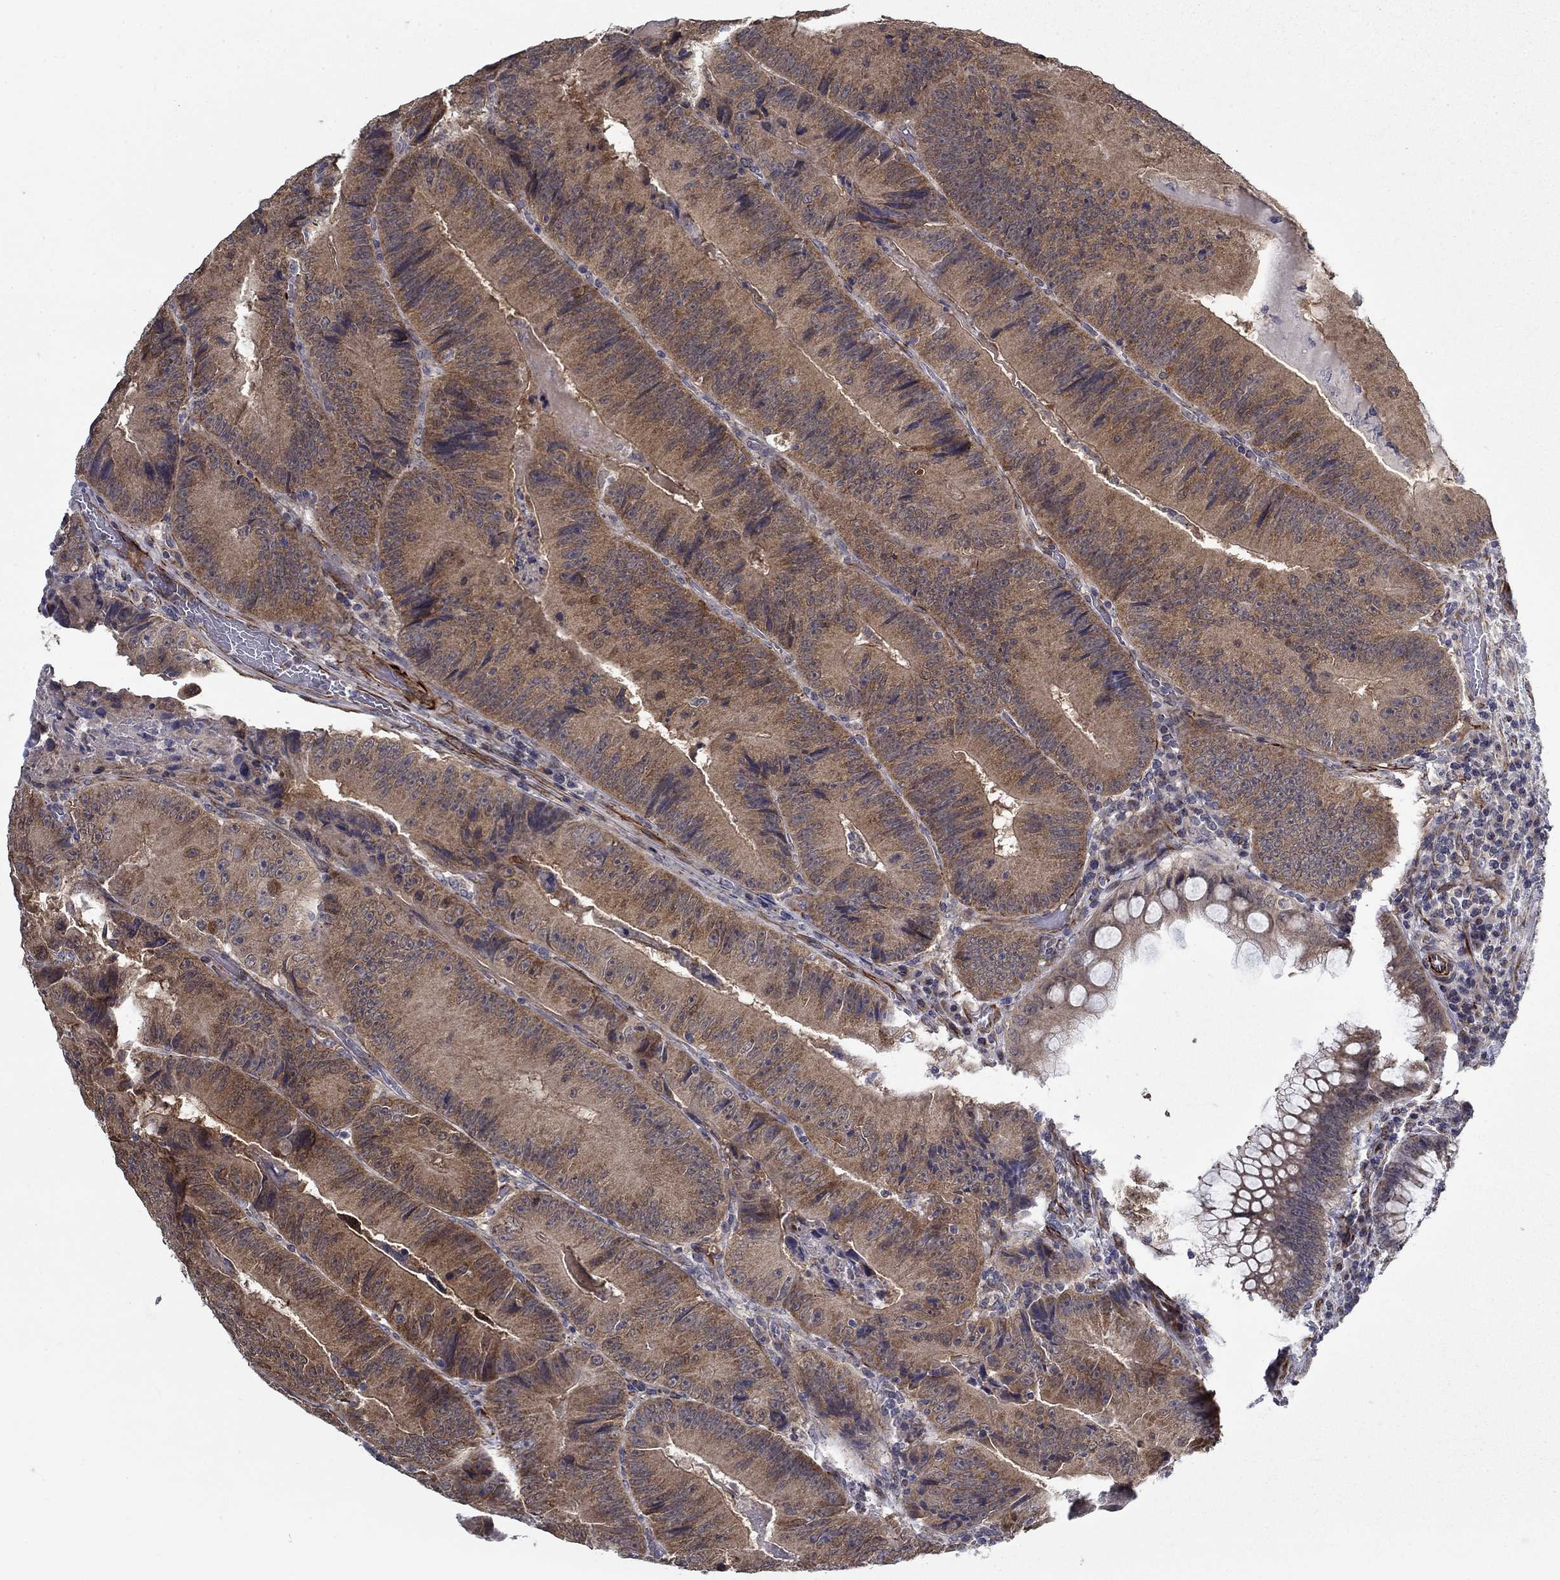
{"staining": {"intensity": "weak", "quantity": ">75%", "location": "cytoplasmic/membranous"}, "tissue": "colorectal cancer", "cell_type": "Tumor cells", "image_type": "cancer", "snomed": [{"axis": "morphology", "description": "Adenocarcinoma, NOS"}, {"axis": "topography", "description": "Colon"}], "caption": "Colorectal adenocarcinoma stained with a brown dye exhibits weak cytoplasmic/membranous positive expression in about >75% of tumor cells.", "gene": "LACTB2", "patient": {"sex": "female", "age": 86}}